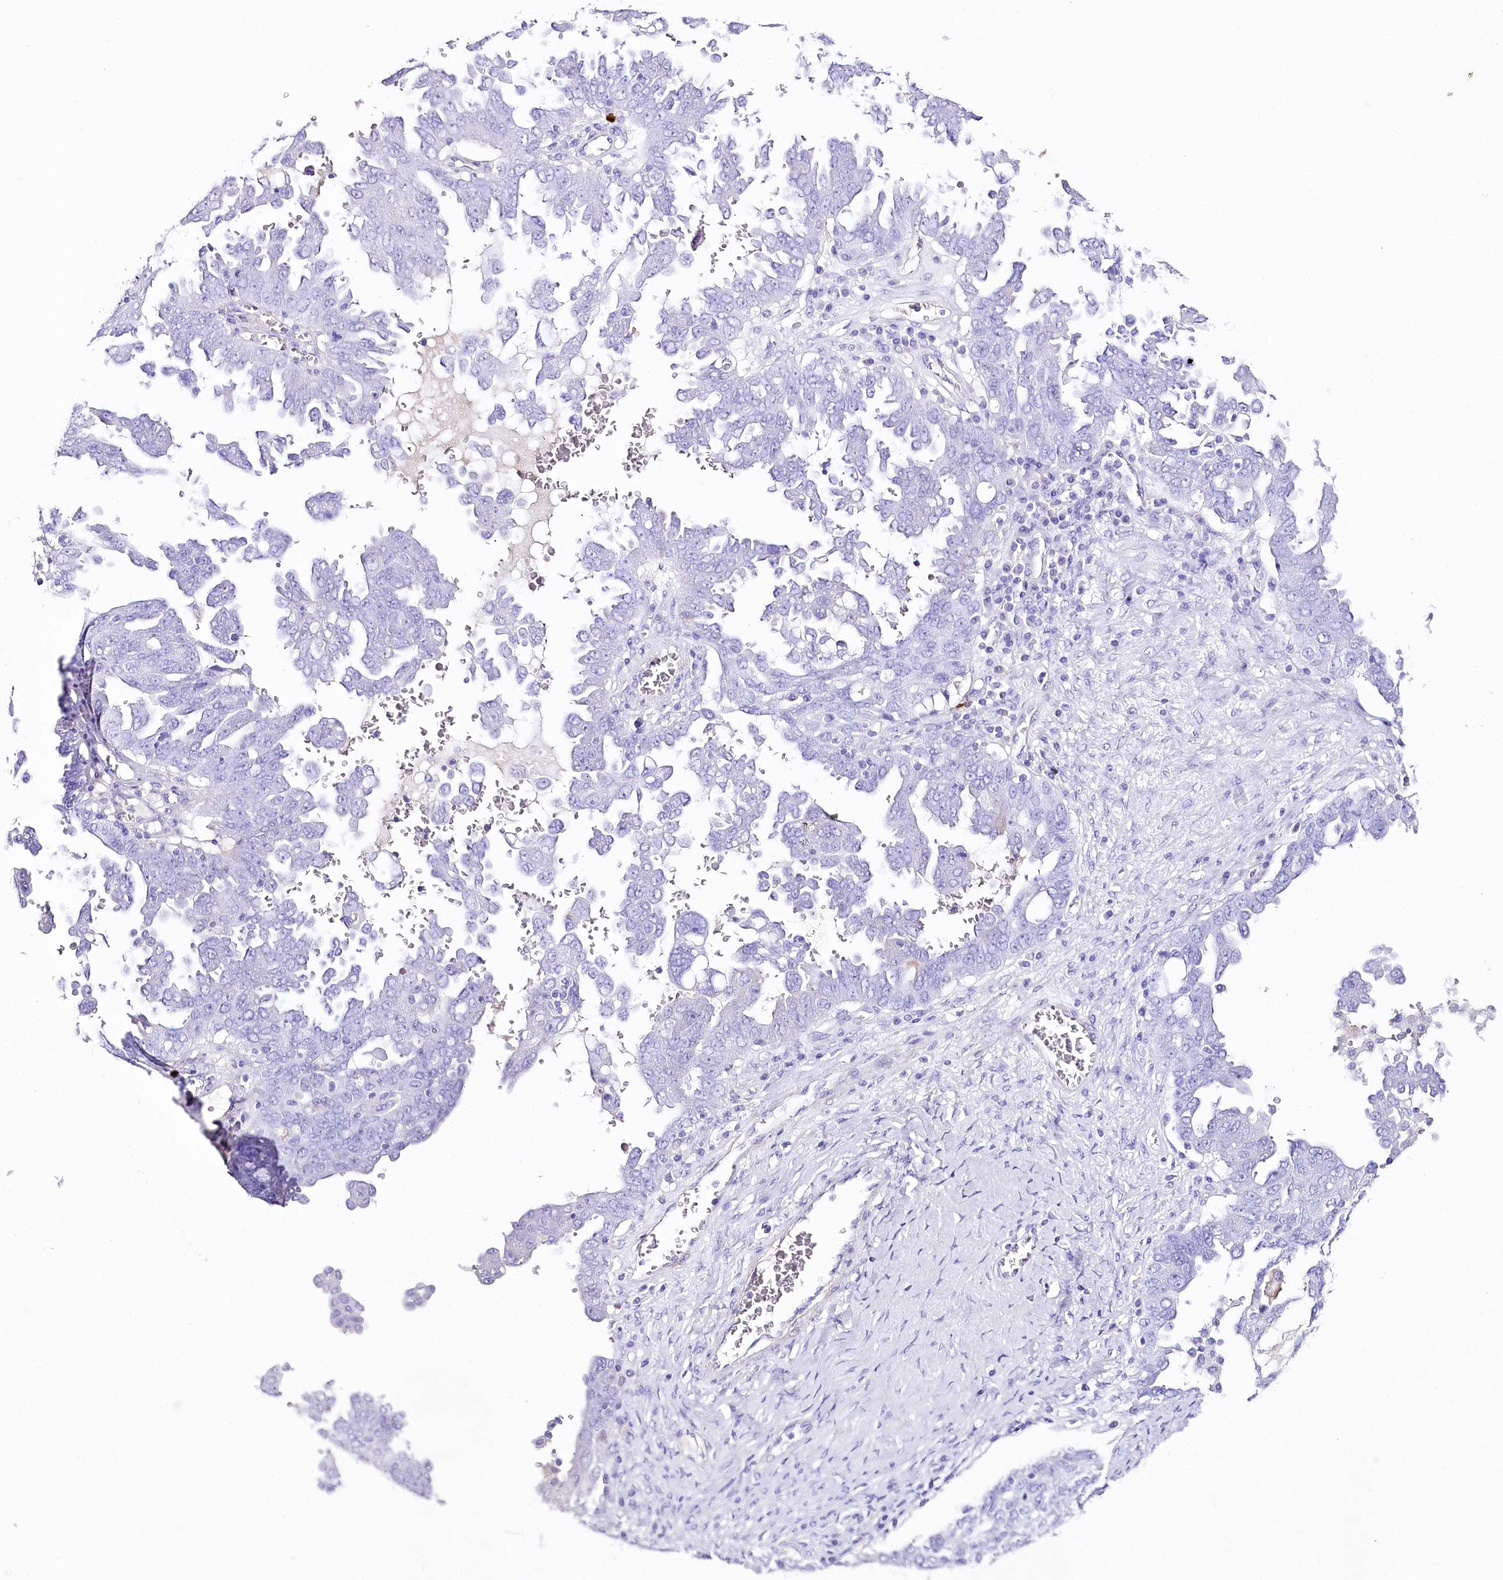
{"staining": {"intensity": "negative", "quantity": "none", "location": "none"}, "tissue": "ovarian cancer", "cell_type": "Tumor cells", "image_type": "cancer", "snomed": [{"axis": "morphology", "description": "Carcinoma, endometroid"}, {"axis": "topography", "description": "Ovary"}], "caption": "High magnification brightfield microscopy of ovarian cancer (endometroid carcinoma) stained with DAB (brown) and counterstained with hematoxylin (blue): tumor cells show no significant expression.", "gene": "CSN3", "patient": {"sex": "female", "age": 62}}